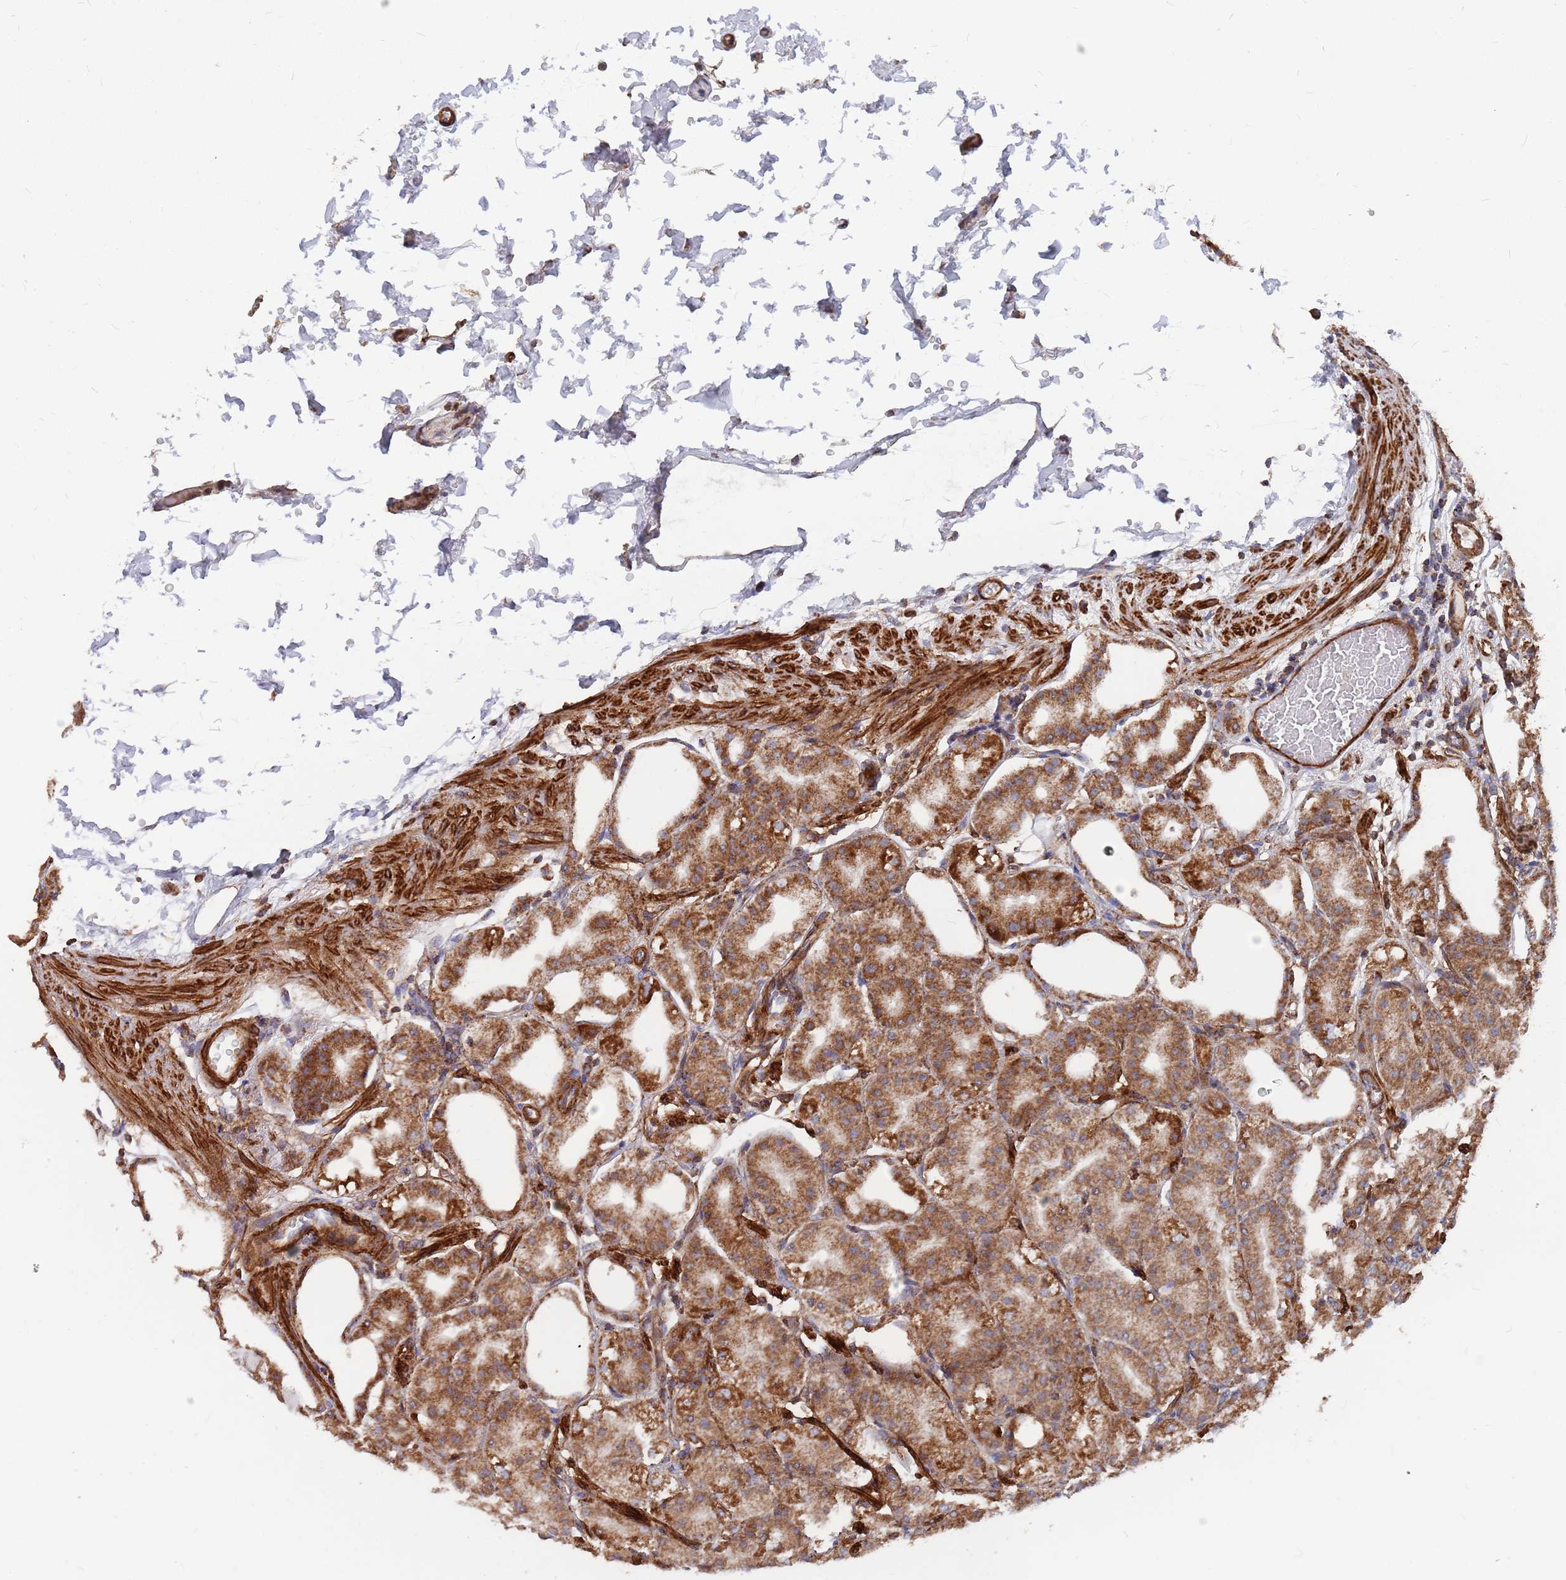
{"staining": {"intensity": "strong", "quantity": ">75%", "location": "cytoplasmic/membranous"}, "tissue": "stomach", "cell_type": "Glandular cells", "image_type": "normal", "snomed": [{"axis": "morphology", "description": "Normal tissue, NOS"}, {"axis": "topography", "description": "Stomach, lower"}], "caption": "Brown immunohistochemical staining in normal human stomach displays strong cytoplasmic/membranous expression in approximately >75% of glandular cells. Ihc stains the protein of interest in brown and the nuclei are stained blue.", "gene": "WDFY3", "patient": {"sex": "male", "age": 71}}